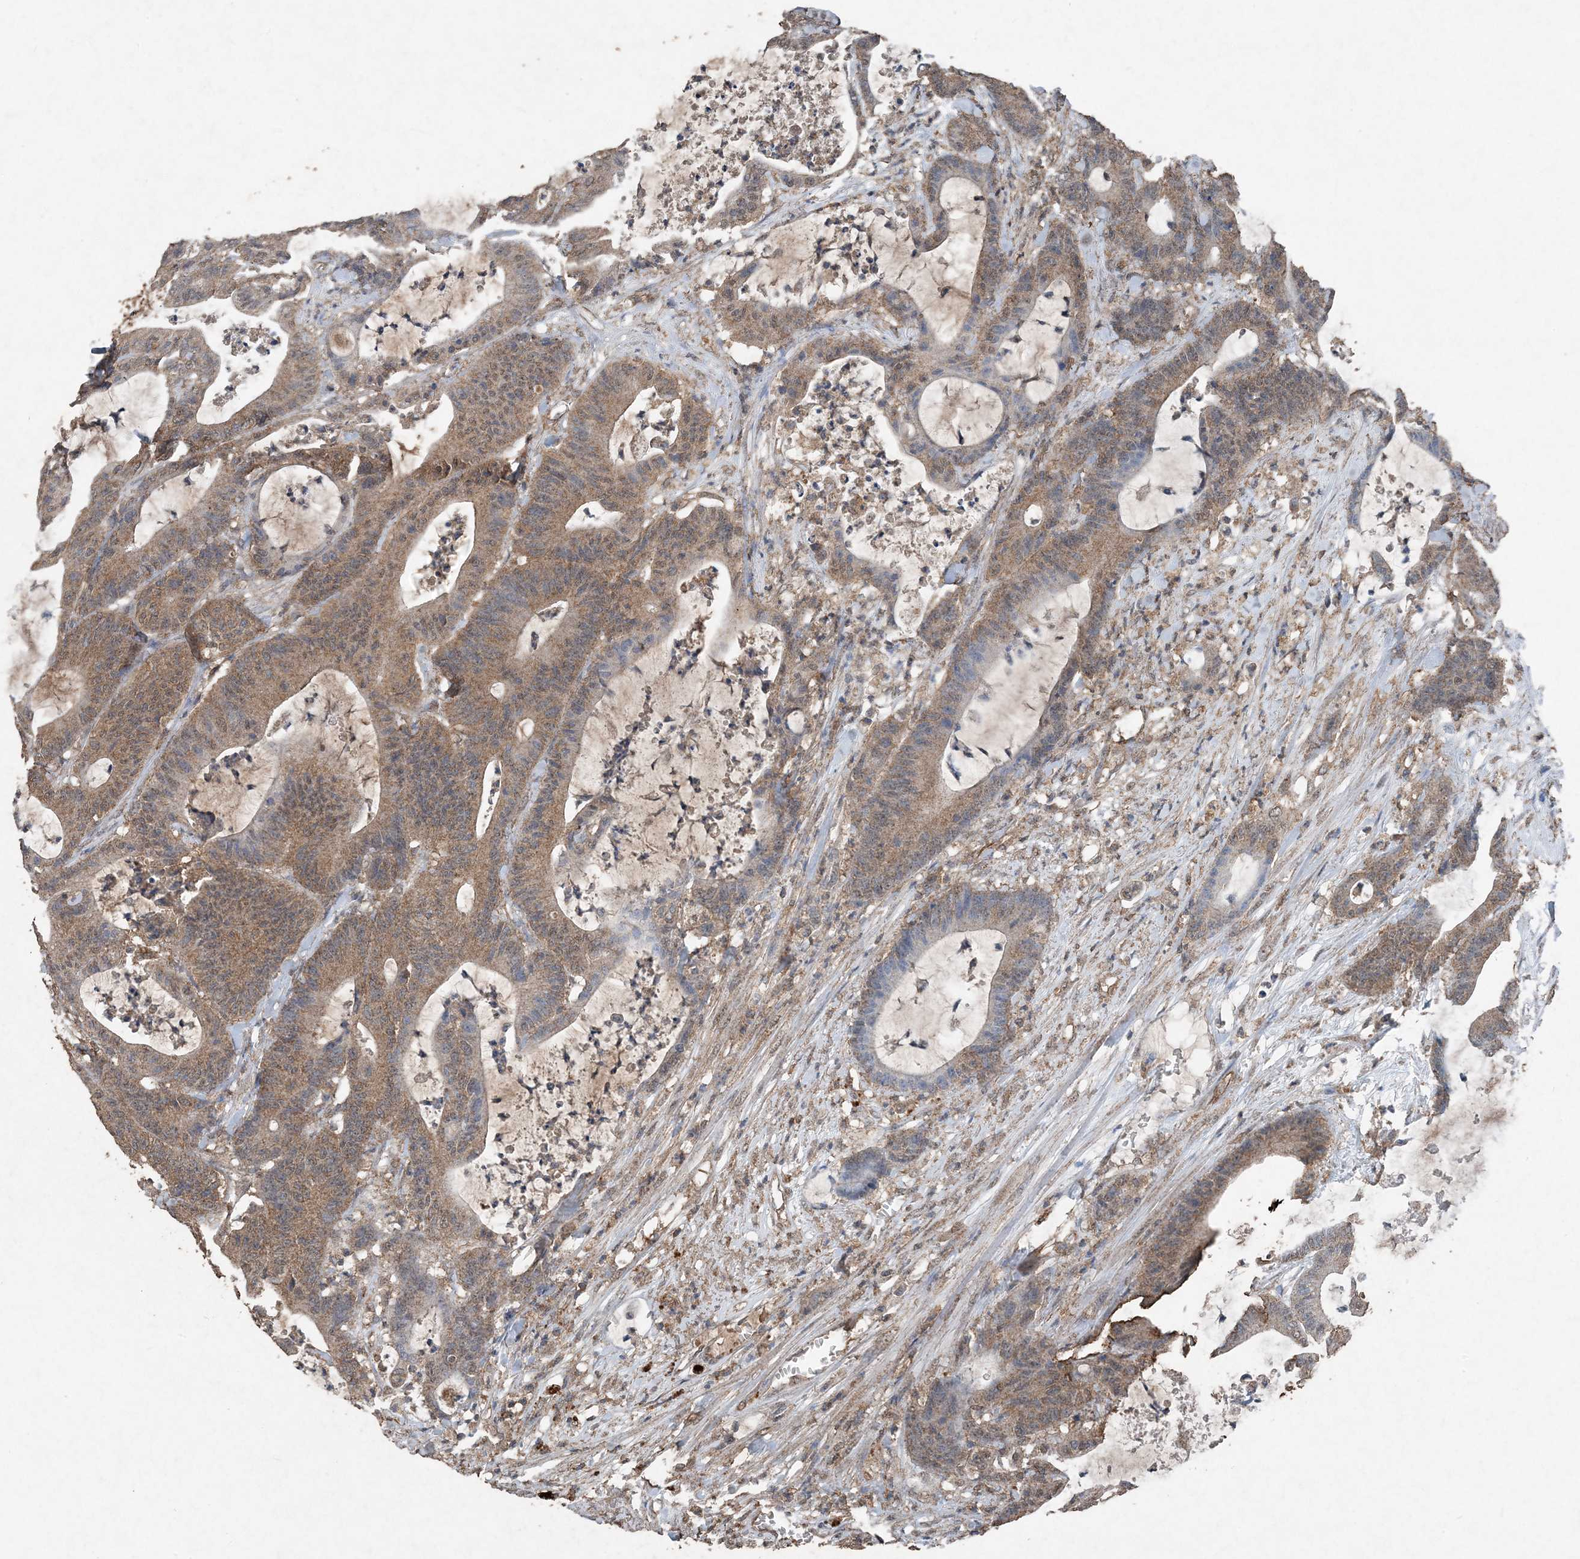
{"staining": {"intensity": "moderate", "quantity": ">75%", "location": "cytoplasmic/membranous"}, "tissue": "colorectal cancer", "cell_type": "Tumor cells", "image_type": "cancer", "snomed": [{"axis": "morphology", "description": "Adenocarcinoma, NOS"}, {"axis": "topography", "description": "Colon"}], "caption": "IHC image of neoplastic tissue: human adenocarcinoma (colorectal) stained using IHC displays medium levels of moderate protein expression localized specifically in the cytoplasmic/membranous of tumor cells, appearing as a cytoplasmic/membranous brown color.", "gene": "FCN3", "patient": {"sex": "female", "age": 84}}